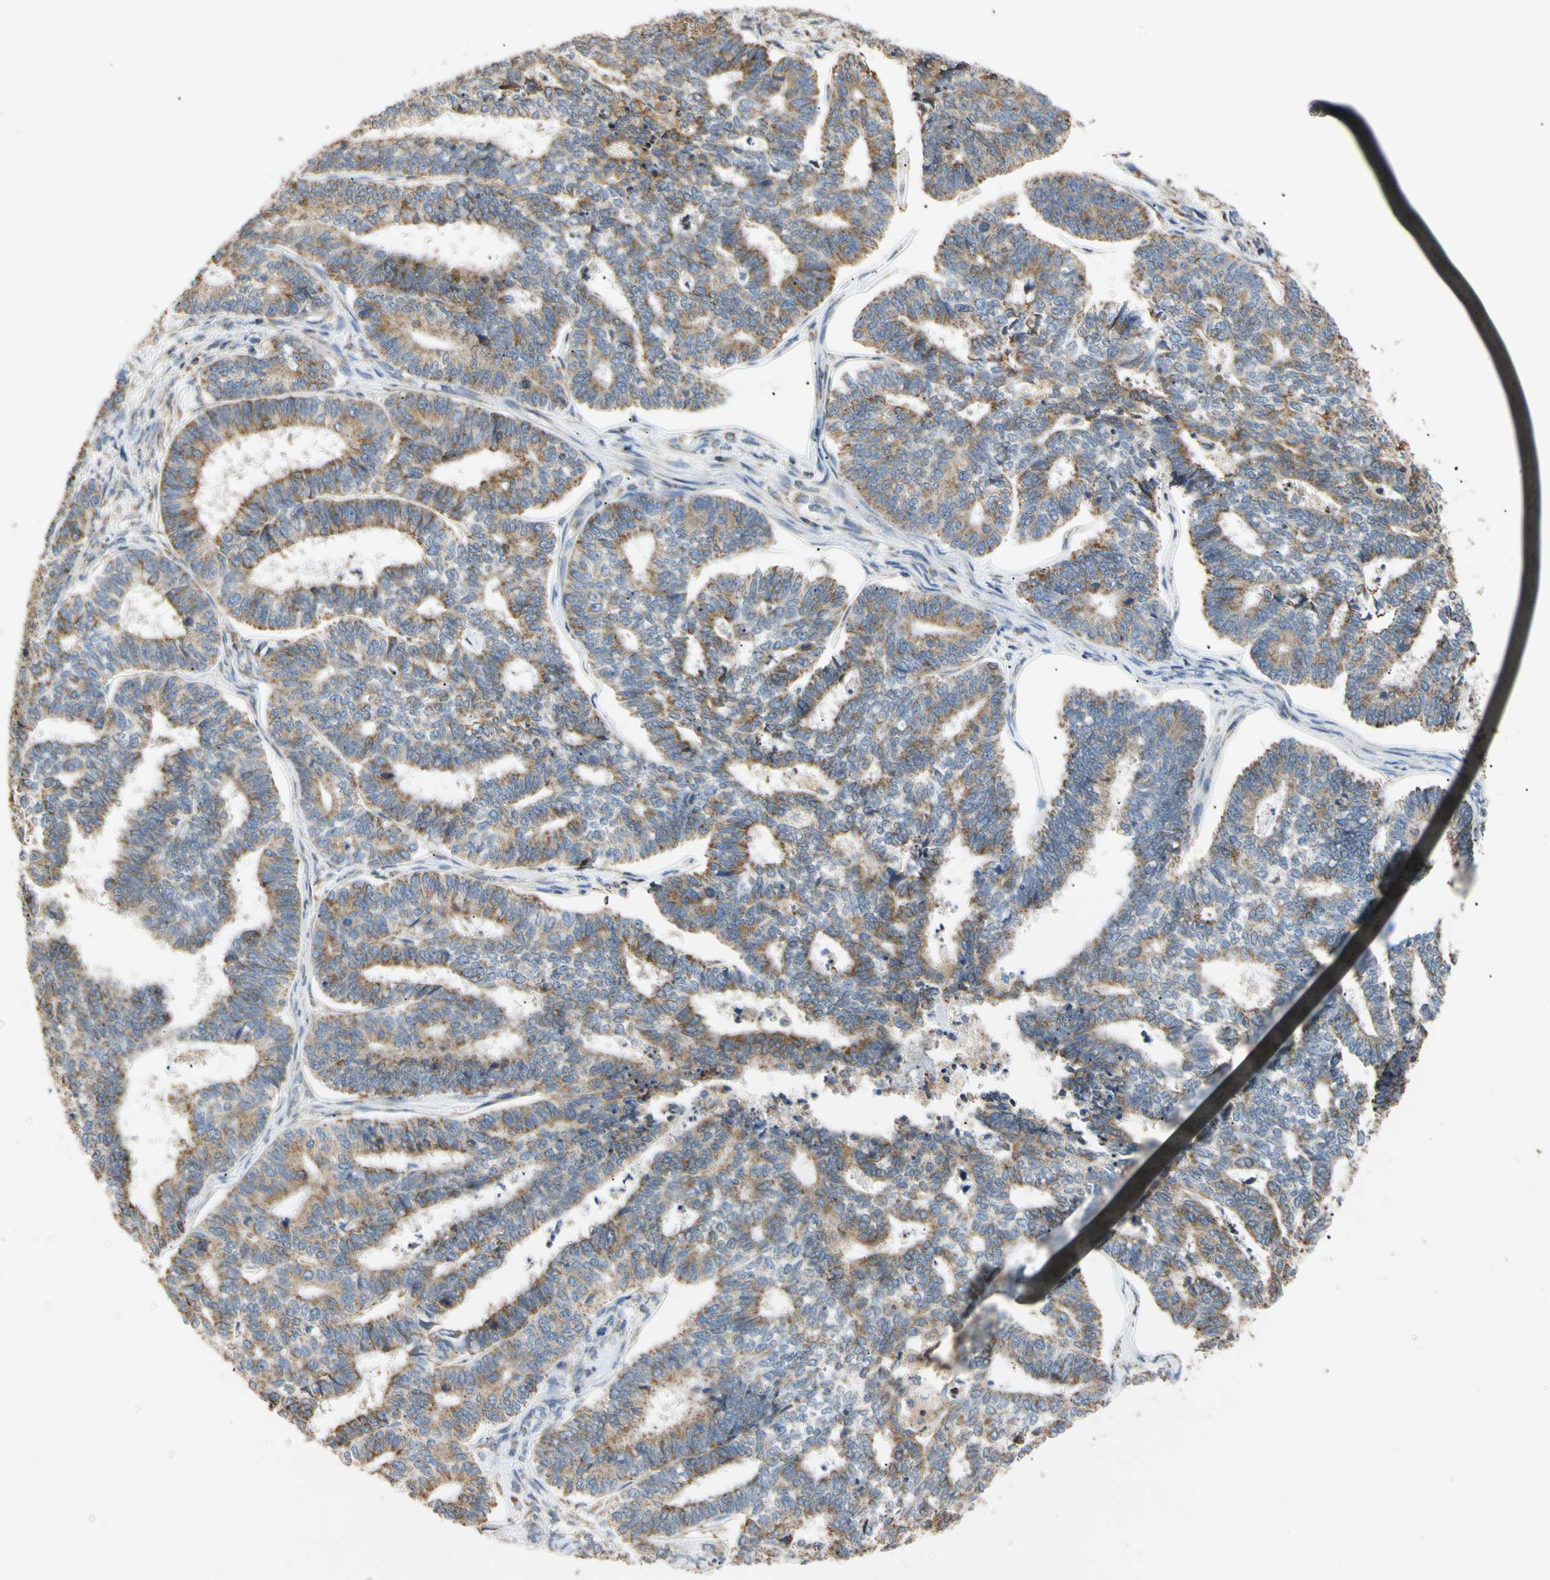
{"staining": {"intensity": "moderate", "quantity": "<25%", "location": "cytoplasmic/membranous"}, "tissue": "endometrial cancer", "cell_type": "Tumor cells", "image_type": "cancer", "snomed": [{"axis": "morphology", "description": "Adenocarcinoma, NOS"}, {"axis": "topography", "description": "Endometrium"}], "caption": "Endometrial cancer tissue shows moderate cytoplasmic/membranous expression in about <25% of tumor cells", "gene": "PLGRKT", "patient": {"sex": "female", "age": 70}}